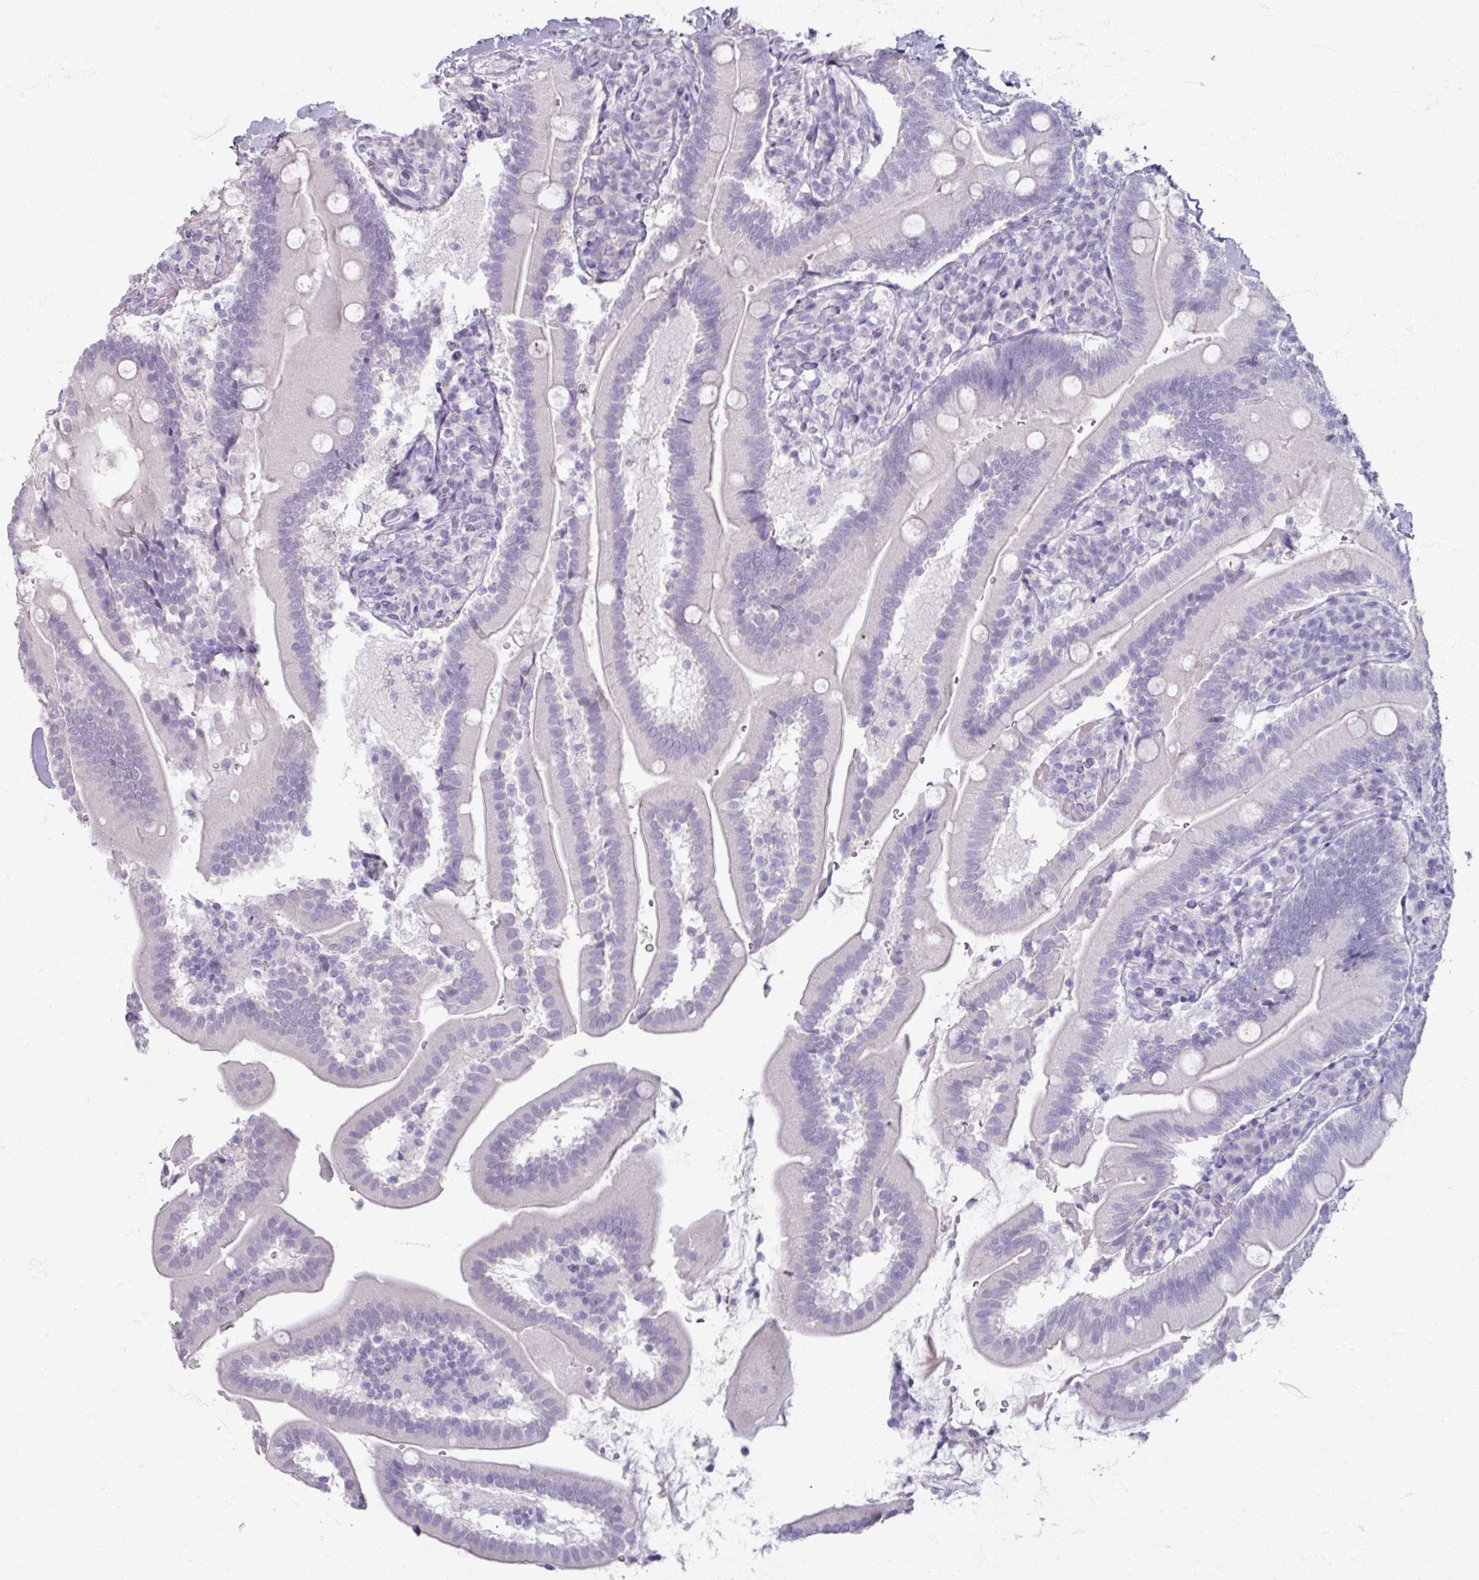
{"staining": {"intensity": "negative", "quantity": "none", "location": "none"}, "tissue": "duodenum", "cell_type": "Glandular cells", "image_type": "normal", "snomed": [{"axis": "morphology", "description": "Normal tissue, NOS"}, {"axis": "topography", "description": "Duodenum"}], "caption": "IHC of normal human duodenum reveals no expression in glandular cells. (DAB immunohistochemistry (IHC), high magnification).", "gene": "TG", "patient": {"sex": "female", "age": 67}}